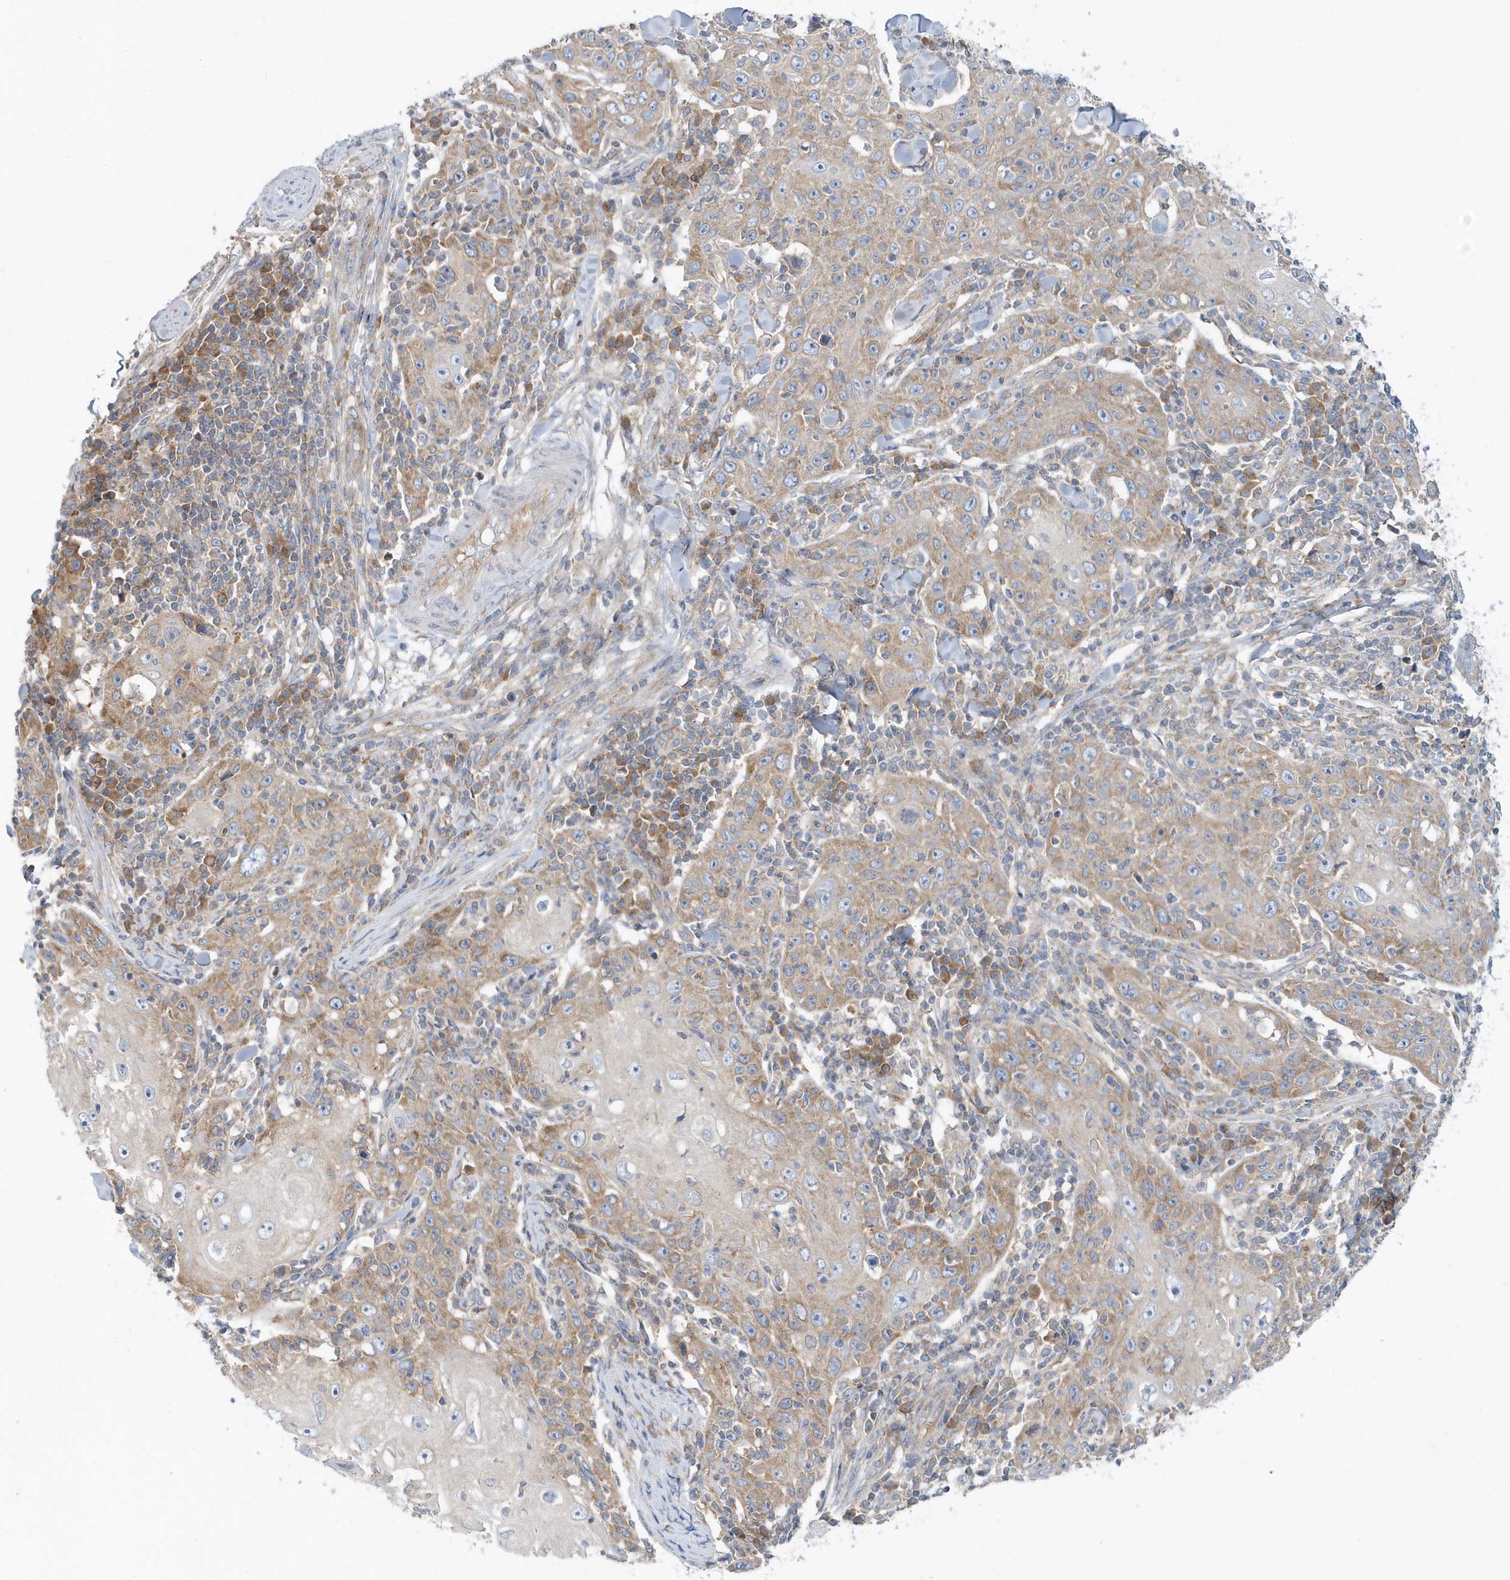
{"staining": {"intensity": "weak", "quantity": "25%-75%", "location": "cytoplasmic/membranous"}, "tissue": "skin cancer", "cell_type": "Tumor cells", "image_type": "cancer", "snomed": [{"axis": "morphology", "description": "Squamous cell carcinoma, NOS"}, {"axis": "topography", "description": "Skin"}], "caption": "Protein expression analysis of human skin cancer (squamous cell carcinoma) reveals weak cytoplasmic/membranous staining in about 25%-75% of tumor cells.", "gene": "EIF3C", "patient": {"sex": "female", "age": 88}}